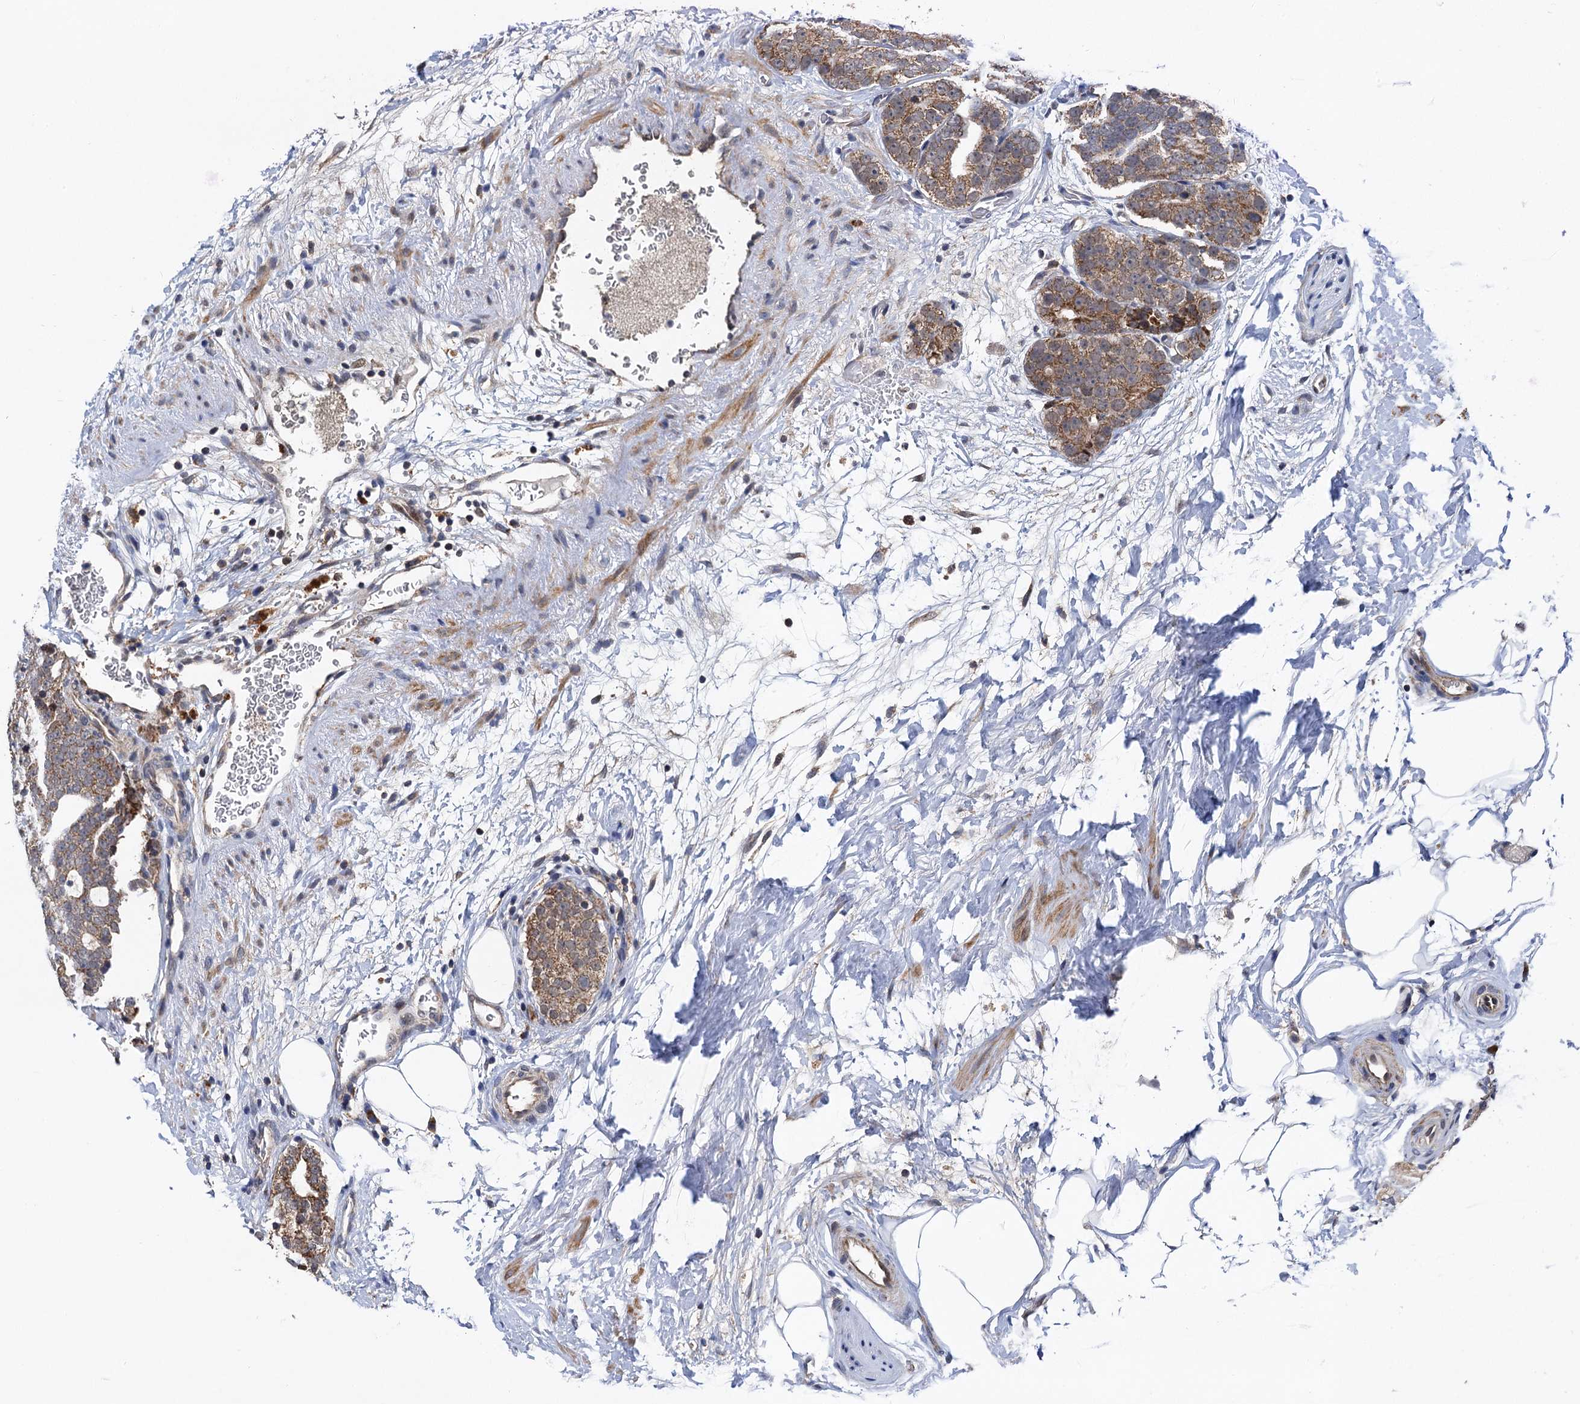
{"staining": {"intensity": "moderate", "quantity": ">75%", "location": "cytoplasmic/membranous"}, "tissue": "prostate cancer", "cell_type": "Tumor cells", "image_type": "cancer", "snomed": [{"axis": "morphology", "description": "Adenocarcinoma, High grade"}, {"axis": "topography", "description": "Prostate"}], "caption": "Brown immunohistochemical staining in human adenocarcinoma (high-grade) (prostate) exhibits moderate cytoplasmic/membranous positivity in about >75% of tumor cells.", "gene": "CMPK2", "patient": {"sex": "male", "age": 56}}